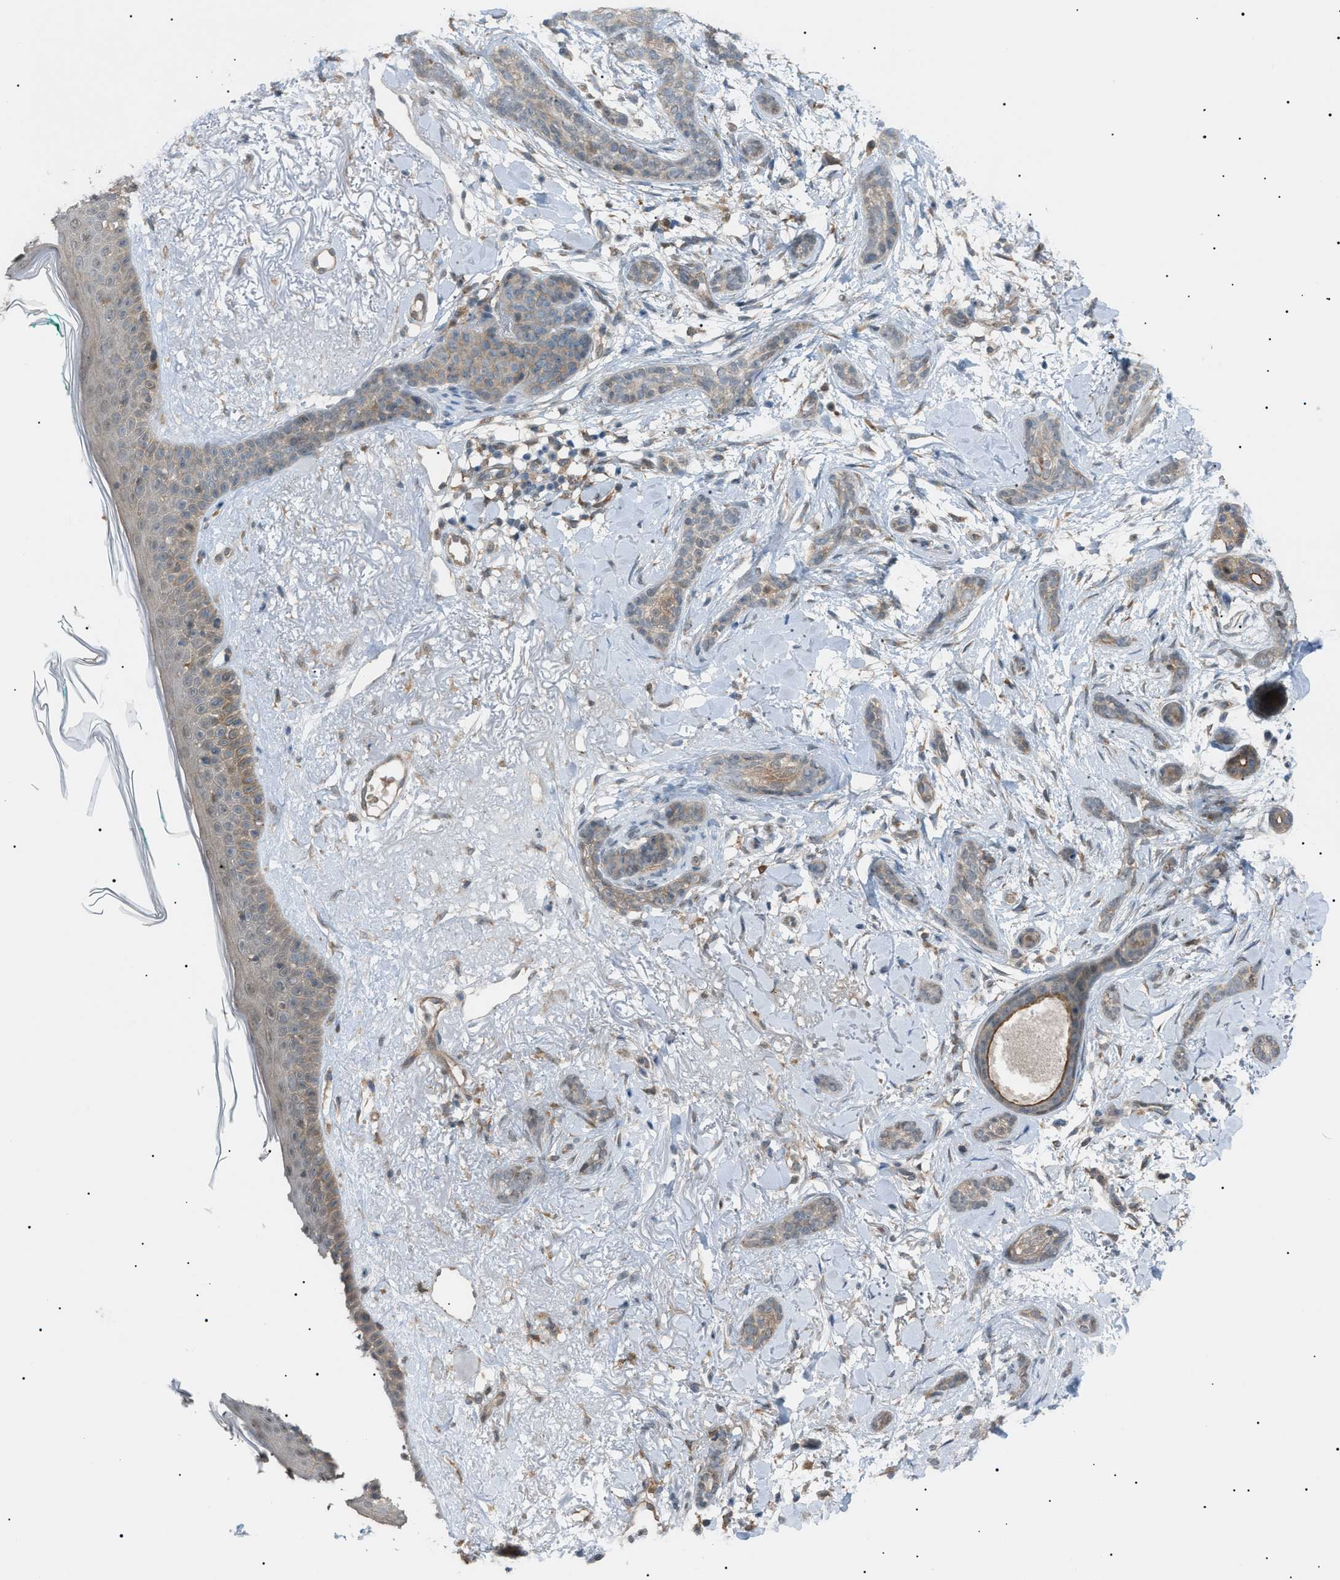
{"staining": {"intensity": "weak", "quantity": ">75%", "location": "cytoplasmic/membranous"}, "tissue": "skin cancer", "cell_type": "Tumor cells", "image_type": "cancer", "snomed": [{"axis": "morphology", "description": "Basal cell carcinoma"}, {"axis": "morphology", "description": "Adnexal tumor, benign"}, {"axis": "topography", "description": "Skin"}], "caption": "Immunohistochemical staining of human skin cancer displays weak cytoplasmic/membranous protein staining in about >75% of tumor cells.", "gene": "LPIN2", "patient": {"sex": "female", "age": 42}}